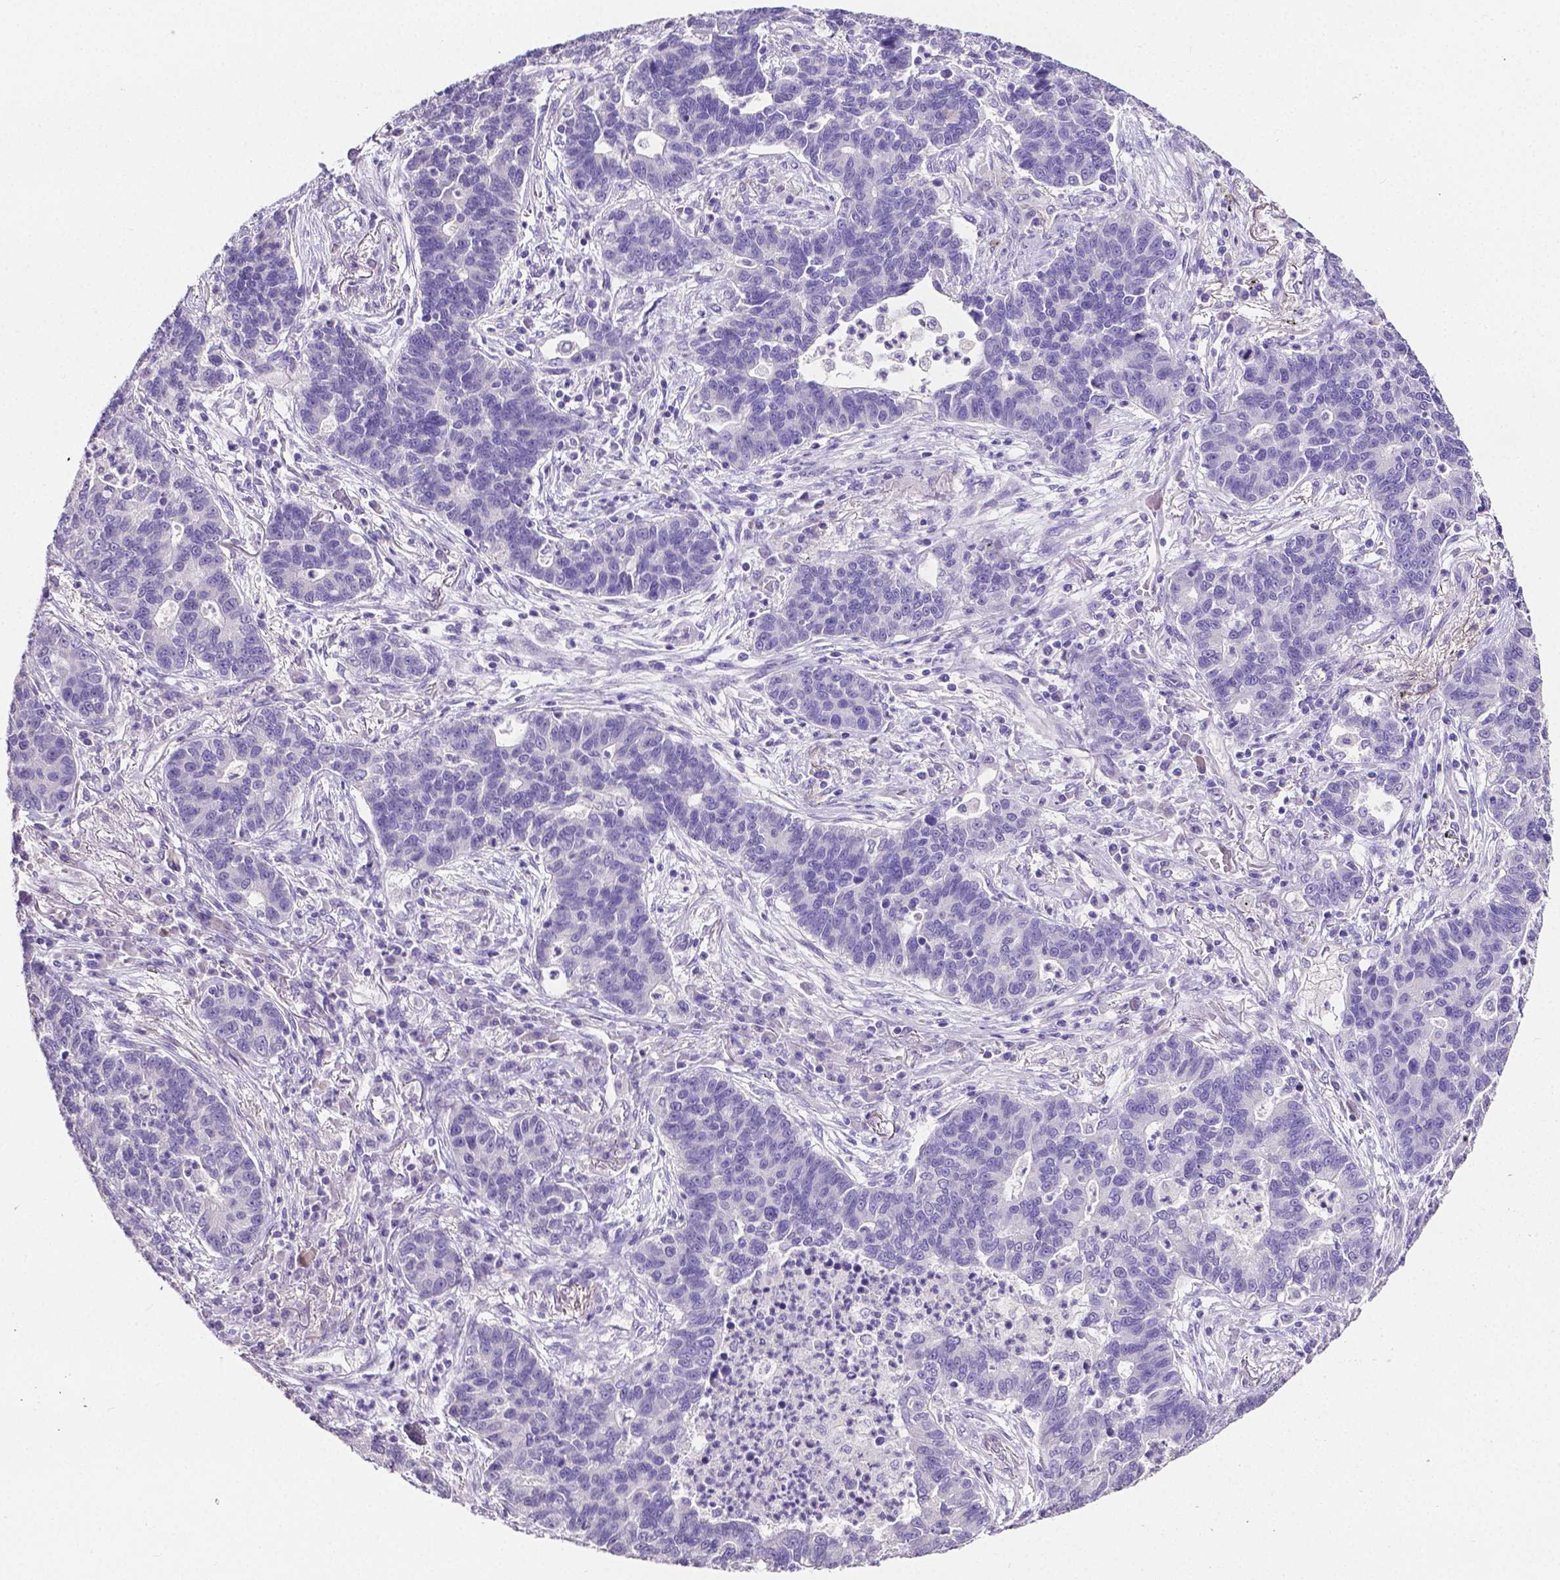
{"staining": {"intensity": "negative", "quantity": "none", "location": "none"}, "tissue": "lung cancer", "cell_type": "Tumor cells", "image_type": "cancer", "snomed": [{"axis": "morphology", "description": "Adenocarcinoma, NOS"}, {"axis": "topography", "description": "Lung"}], "caption": "High magnification brightfield microscopy of lung adenocarcinoma stained with DAB (brown) and counterstained with hematoxylin (blue): tumor cells show no significant expression.", "gene": "SLC22A2", "patient": {"sex": "female", "age": 57}}